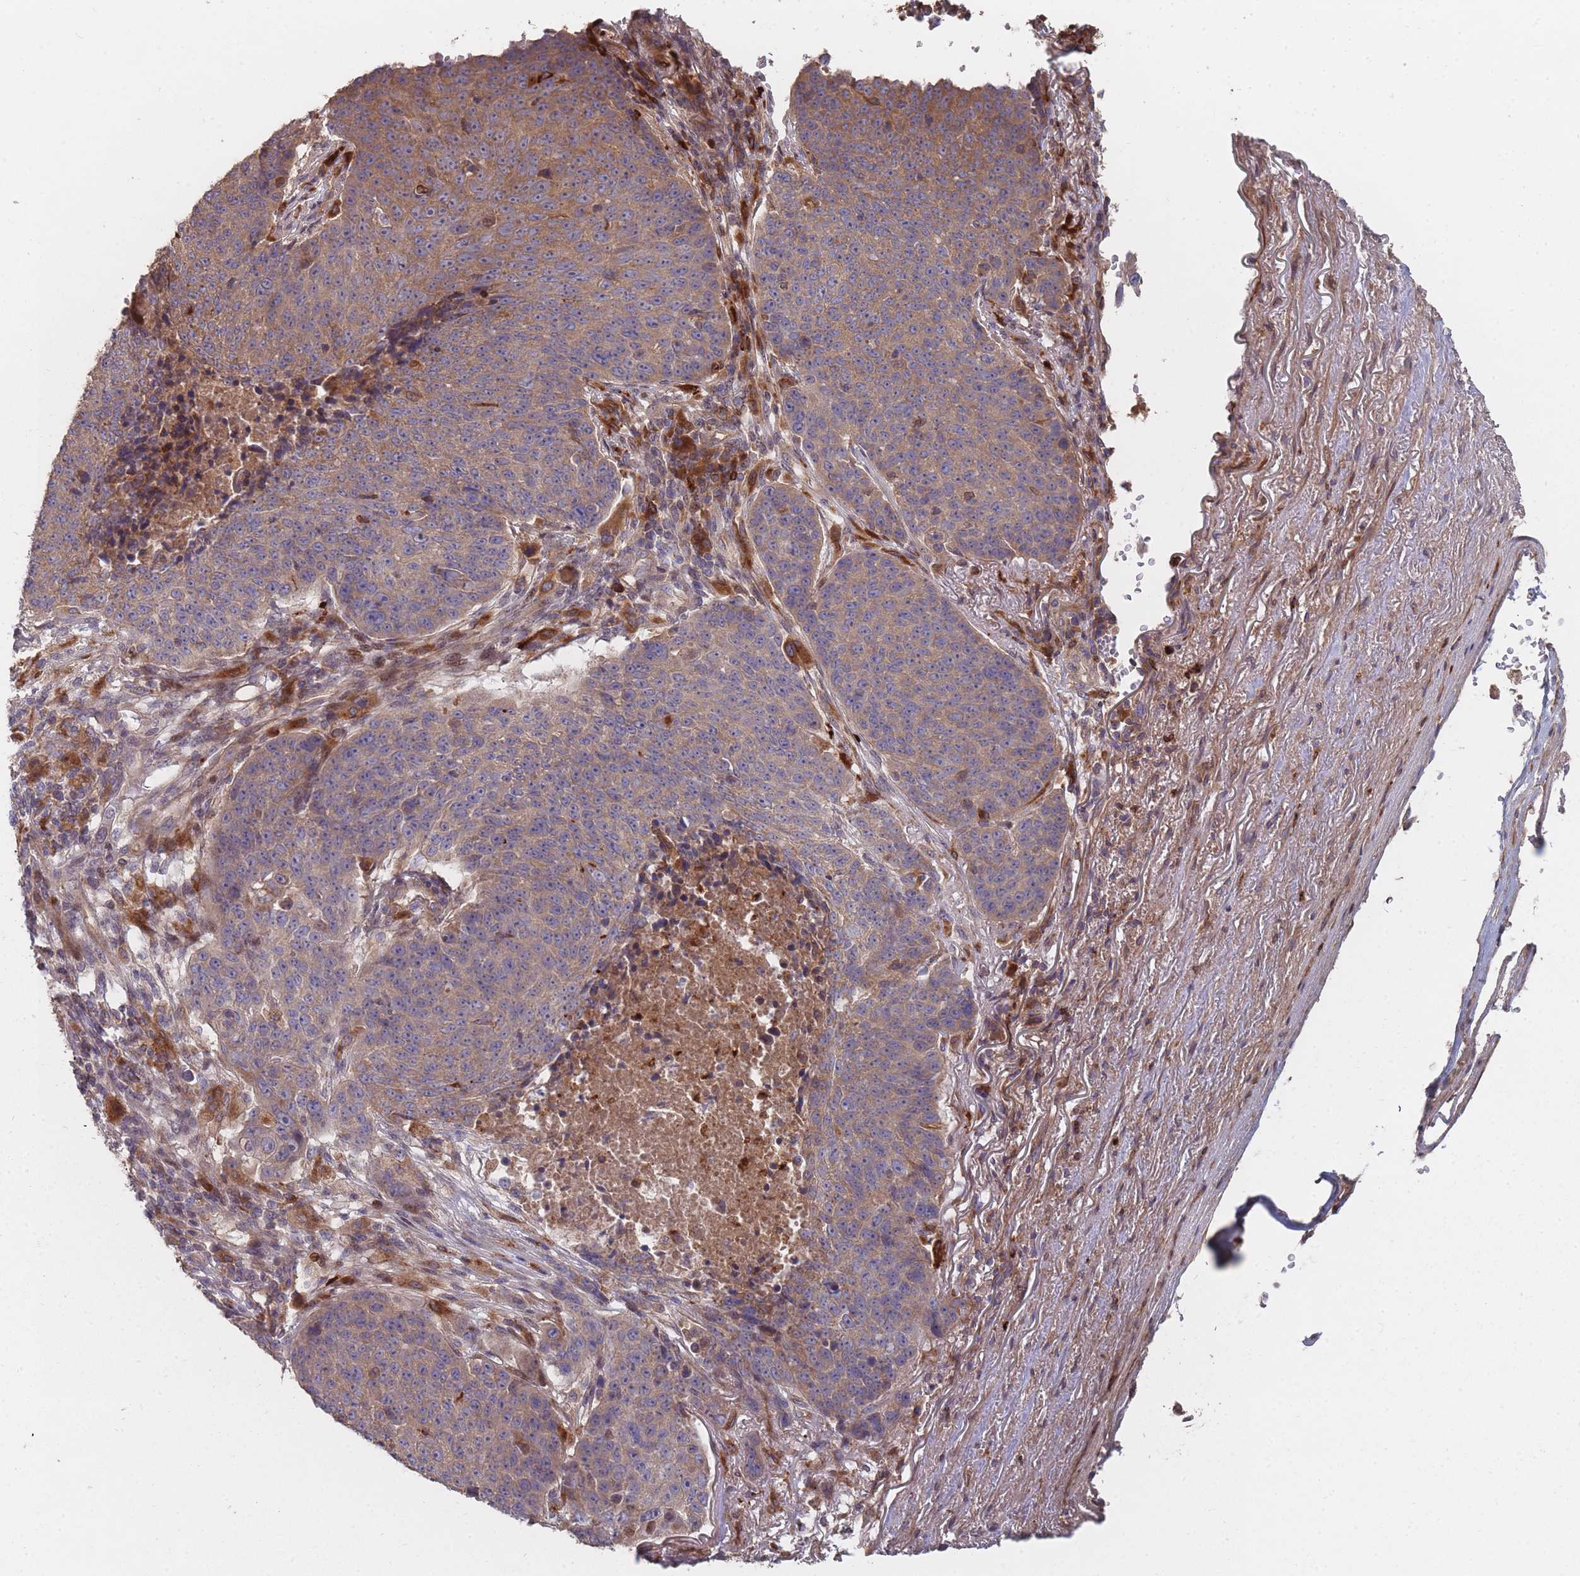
{"staining": {"intensity": "moderate", "quantity": "25%-75%", "location": "cytoplasmic/membranous"}, "tissue": "lung cancer", "cell_type": "Tumor cells", "image_type": "cancer", "snomed": [{"axis": "morphology", "description": "Normal tissue, NOS"}, {"axis": "morphology", "description": "Squamous cell carcinoma, NOS"}, {"axis": "topography", "description": "Lymph node"}, {"axis": "topography", "description": "Lung"}], "caption": "This is an image of immunohistochemistry (IHC) staining of lung squamous cell carcinoma, which shows moderate expression in the cytoplasmic/membranous of tumor cells.", "gene": "THSD7B", "patient": {"sex": "male", "age": 66}}